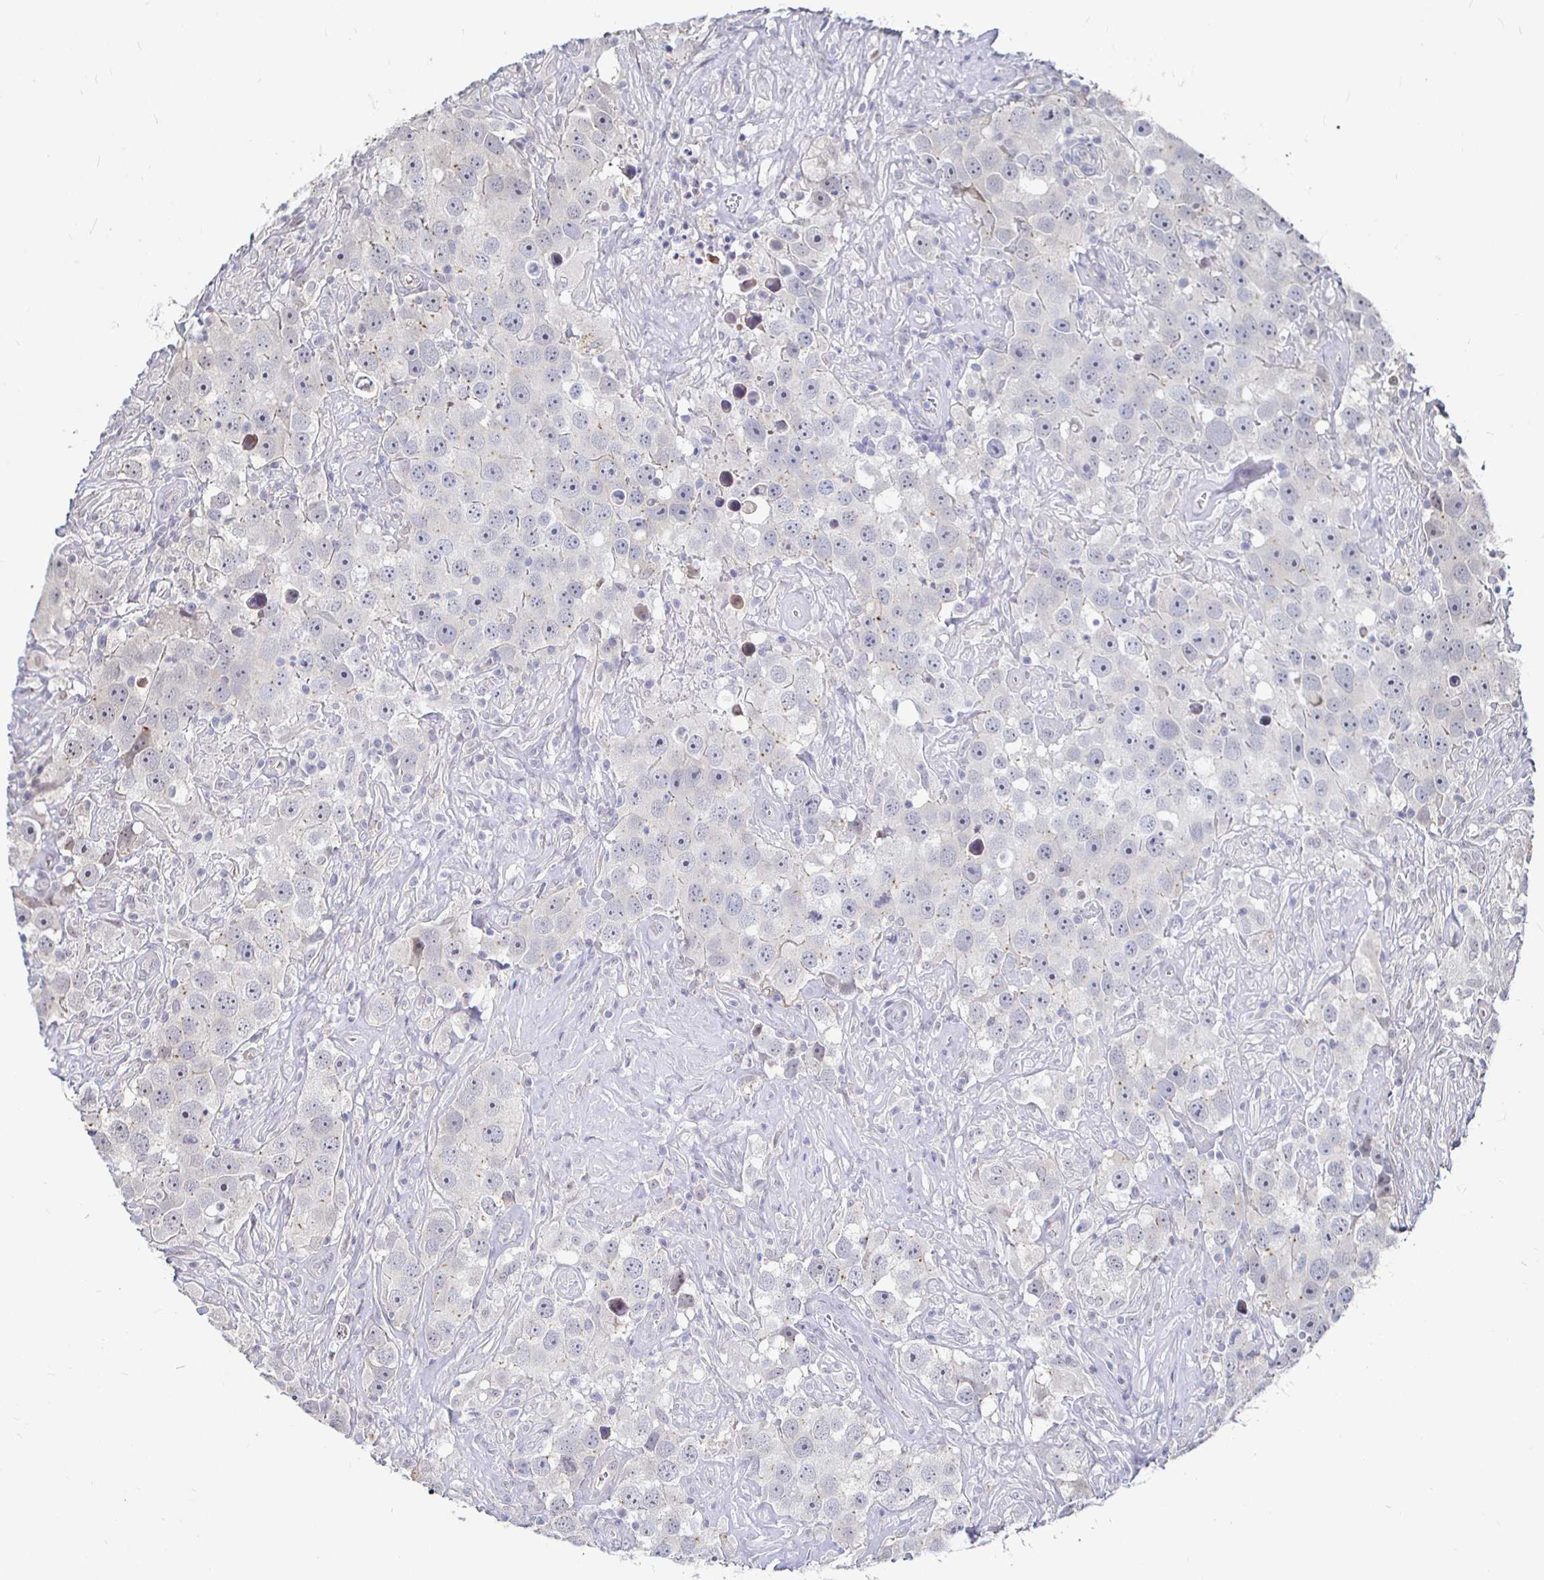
{"staining": {"intensity": "negative", "quantity": "none", "location": "none"}, "tissue": "testis cancer", "cell_type": "Tumor cells", "image_type": "cancer", "snomed": [{"axis": "morphology", "description": "Seminoma, NOS"}, {"axis": "topography", "description": "Testis"}], "caption": "DAB (3,3'-diaminobenzidine) immunohistochemical staining of human testis cancer reveals no significant positivity in tumor cells.", "gene": "CAPN11", "patient": {"sex": "male", "age": 49}}